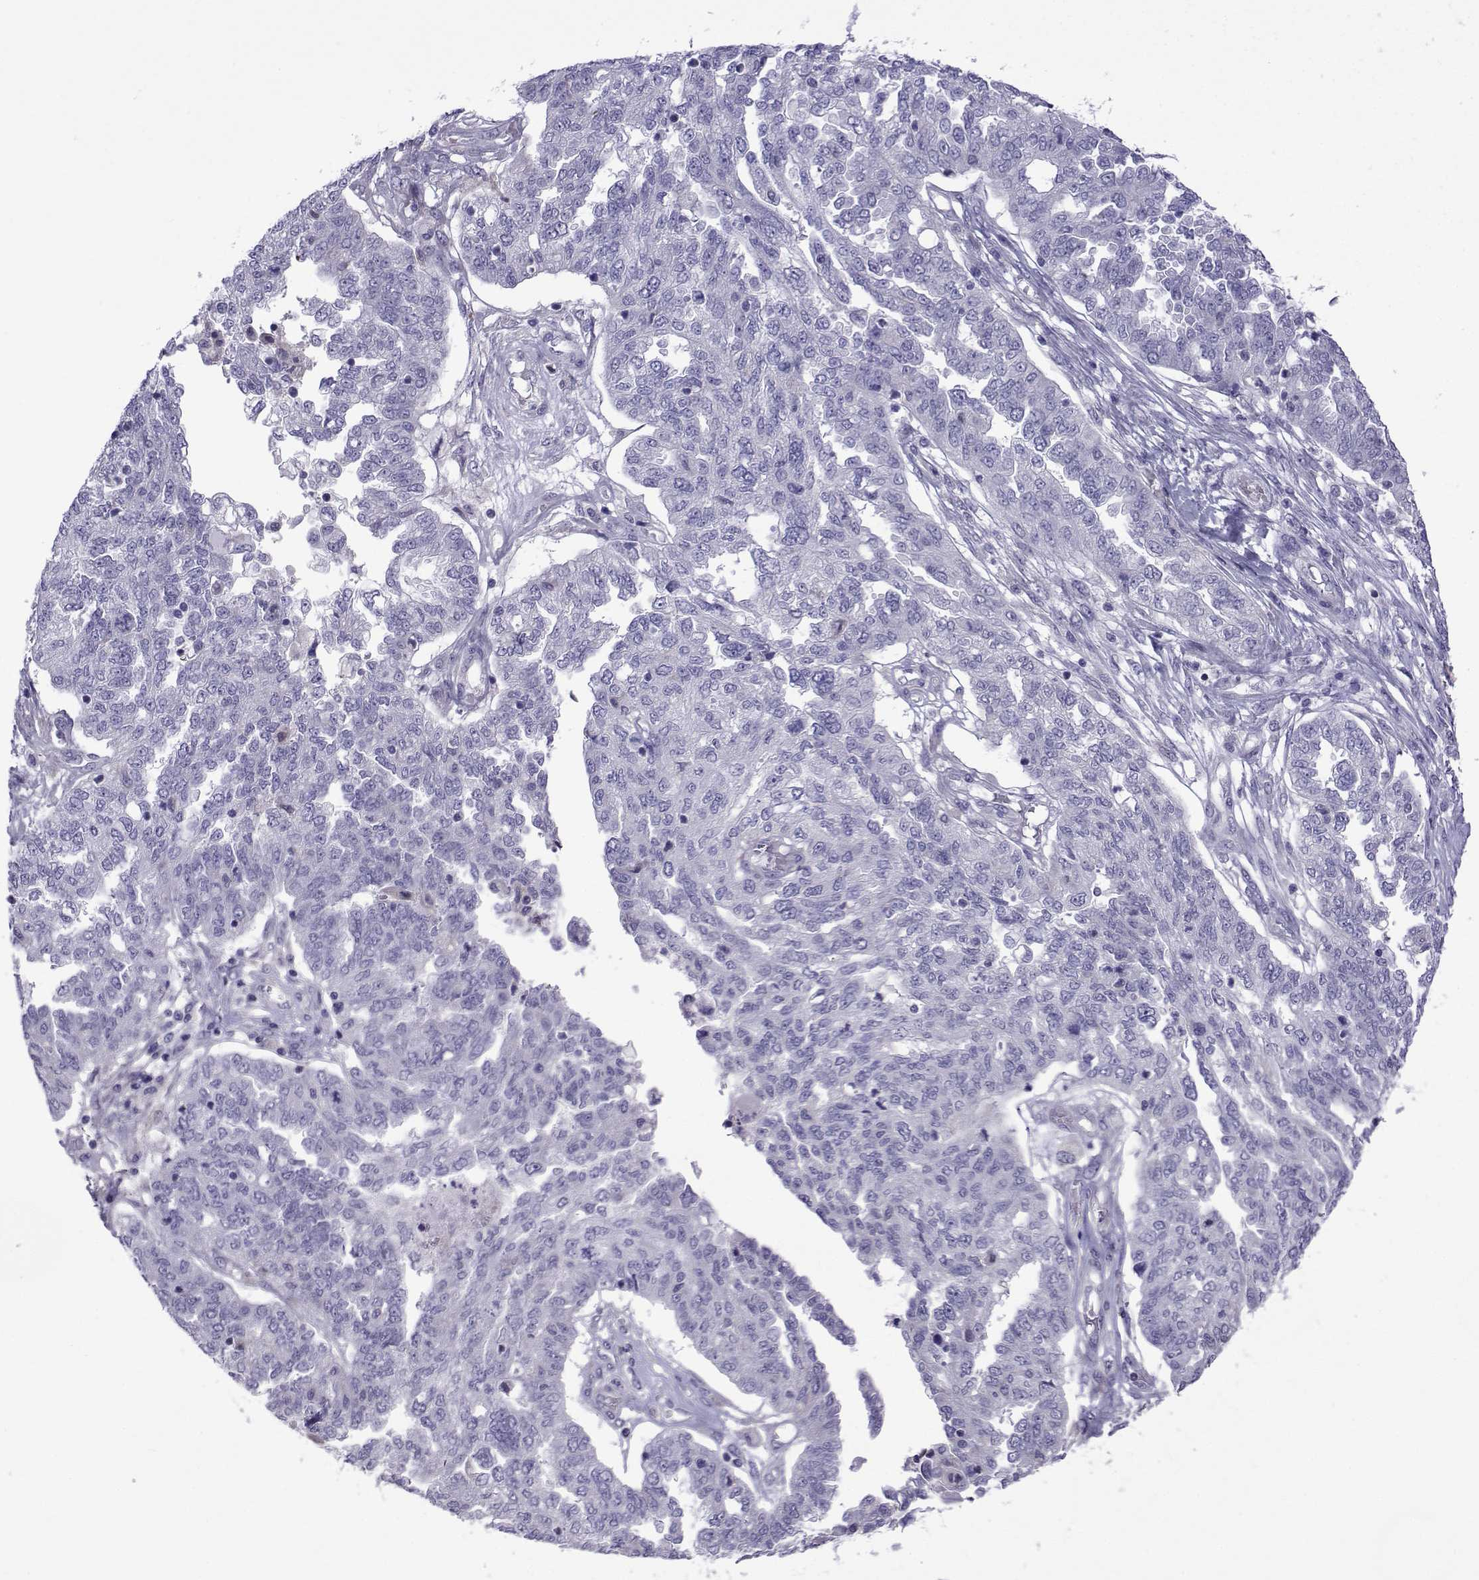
{"staining": {"intensity": "negative", "quantity": "none", "location": "none"}, "tissue": "ovarian cancer", "cell_type": "Tumor cells", "image_type": "cancer", "snomed": [{"axis": "morphology", "description": "Cystadenocarcinoma, serous, NOS"}, {"axis": "topography", "description": "Ovary"}], "caption": "This is a micrograph of immunohistochemistry (IHC) staining of serous cystadenocarcinoma (ovarian), which shows no expression in tumor cells.", "gene": "CFAP70", "patient": {"sex": "female", "age": 67}}